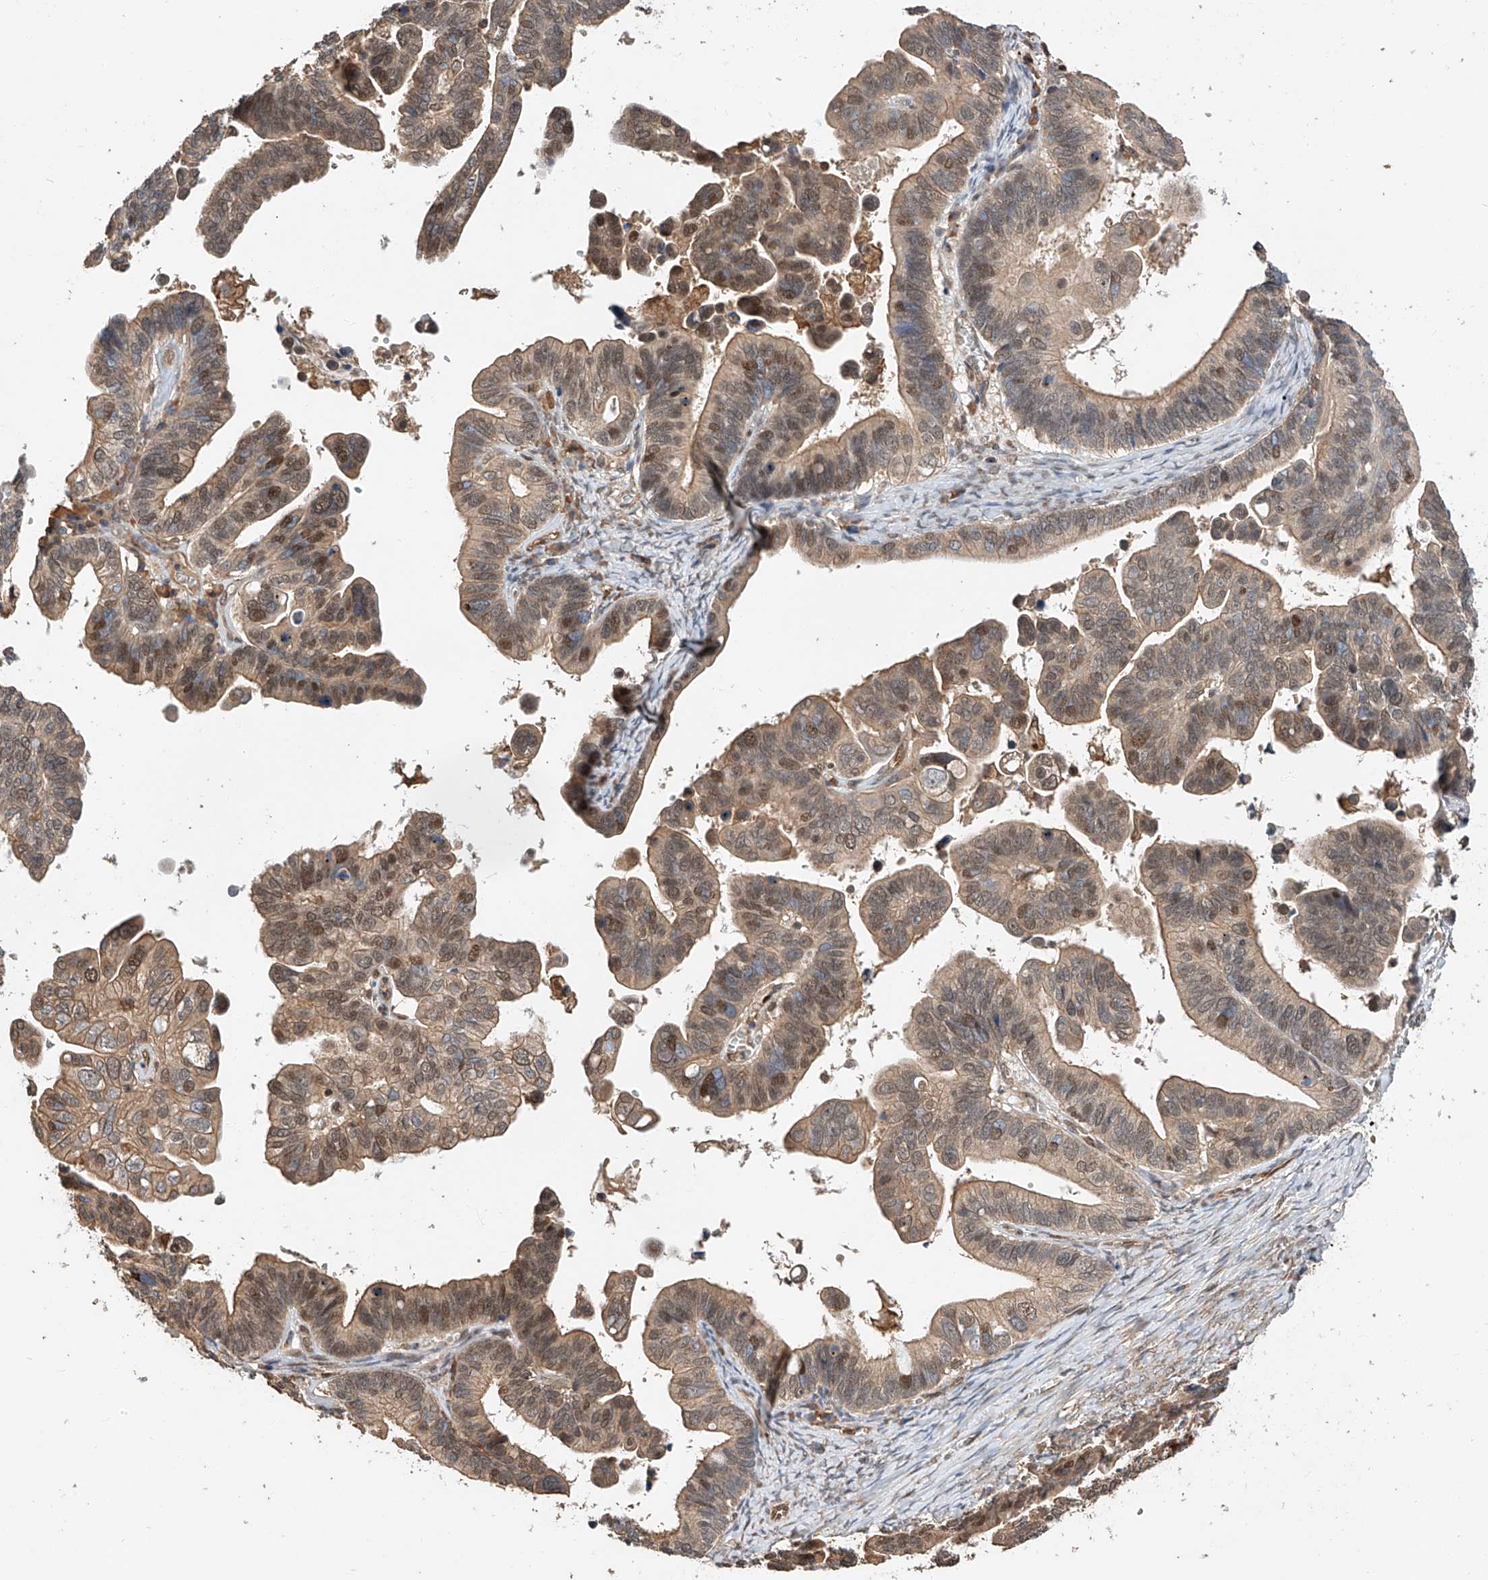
{"staining": {"intensity": "moderate", "quantity": ">75%", "location": "cytoplasmic/membranous,nuclear"}, "tissue": "ovarian cancer", "cell_type": "Tumor cells", "image_type": "cancer", "snomed": [{"axis": "morphology", "description": "Cystadenocarcinoma, serous, NOS"}, {"axis": "topography", "description": "Ovary"}], "caption": "Serous cystadenocarcinoma (ovarian) stained with a protein marker exhibits moderate staining in tumor cells.", "gene": "RILPL2", "patient": {"sex": "female", "age": 56}}